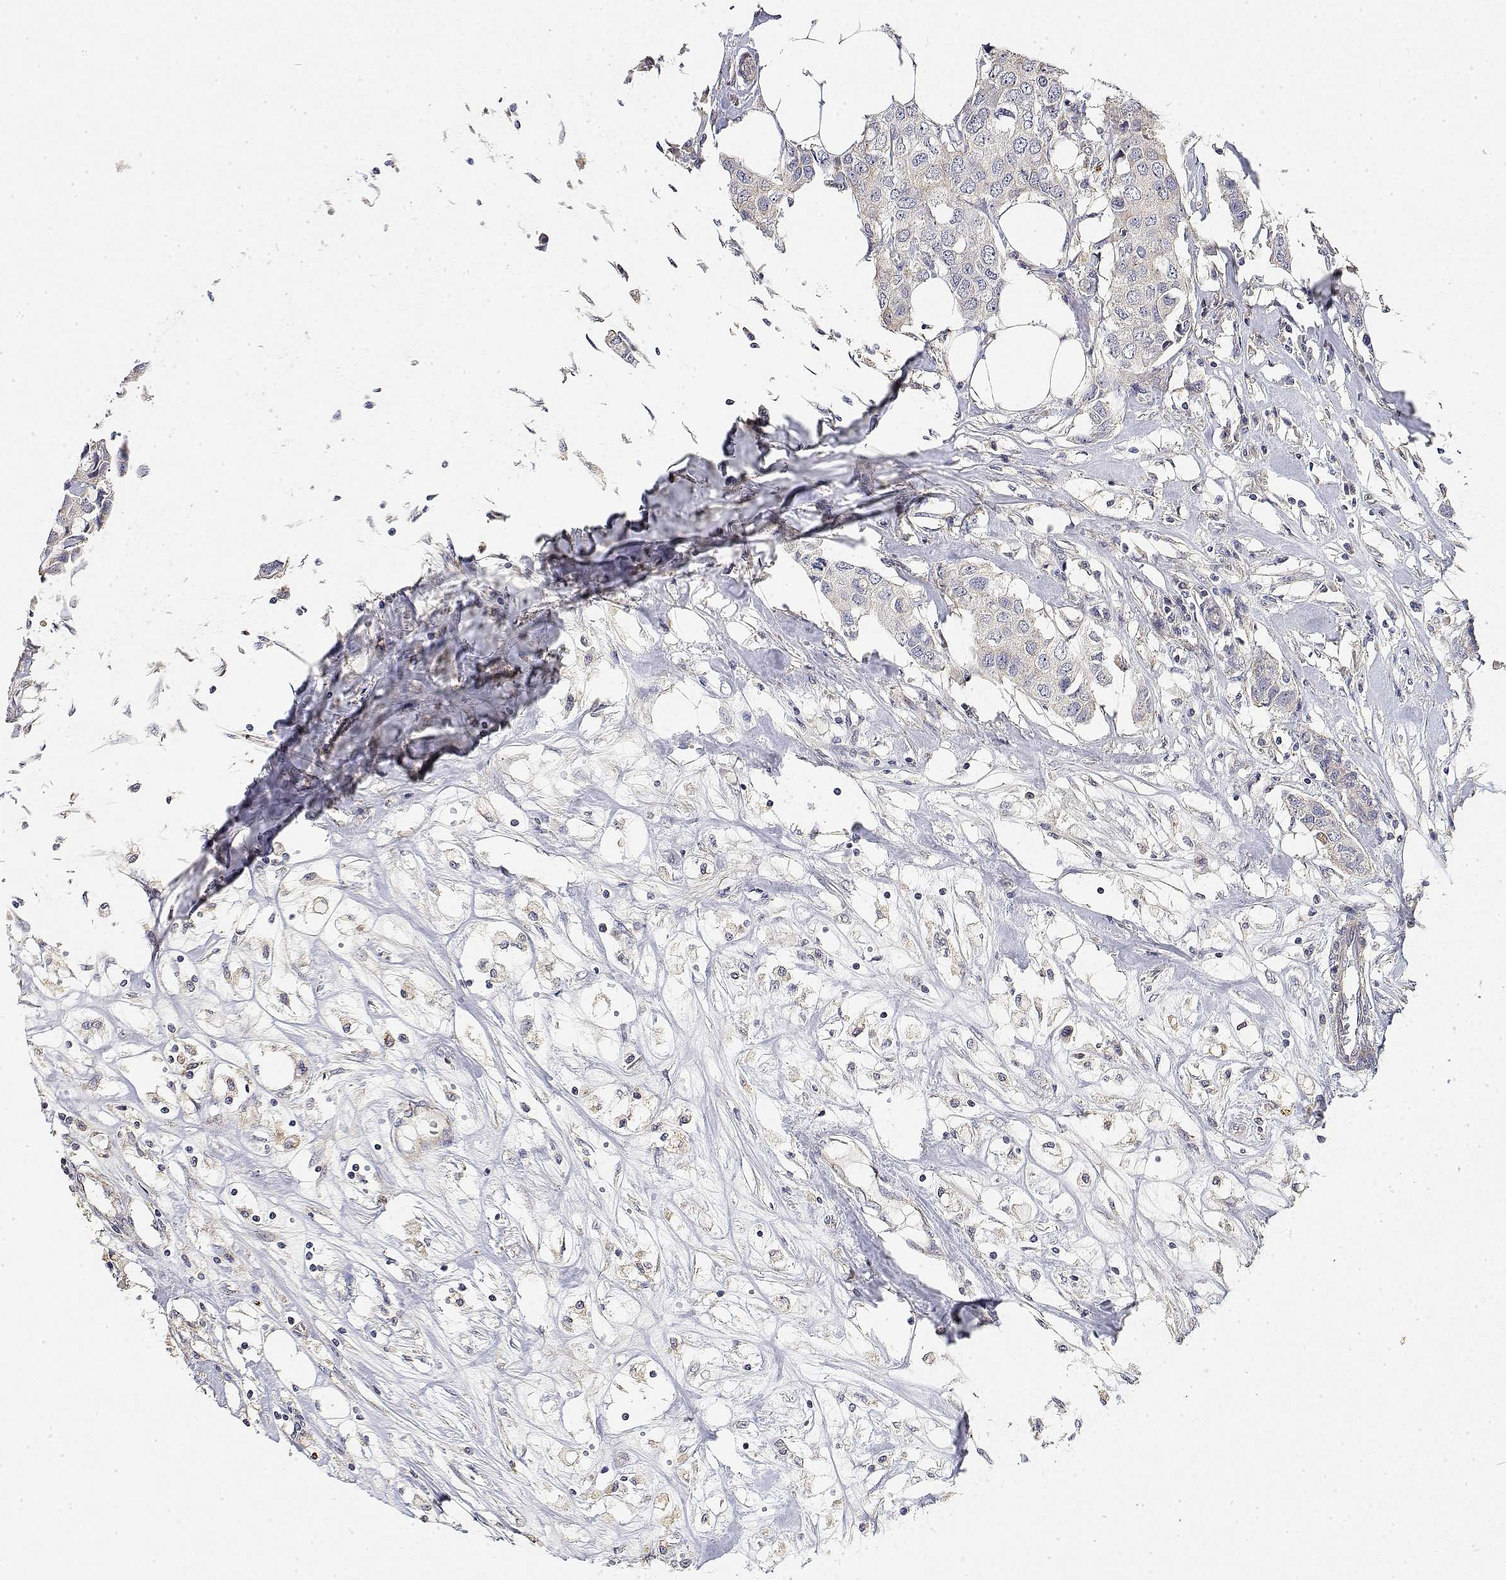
{"staining": {"intensity": "negative", "quantity": "none", "location": "none"}, "tissue": "breast cancer", "cell_type": "Tumor cells", "image_type": "cancer", "snomed": [{"axis": "morphology", "description": "Duct carcinoma"}, {"axis": "topography", "description": "Breast"}], "caption": "A high-resolution image shows IHC staining of breast cancer (intraductal carcinoma), which displays no significant staining in tumor cells.", "gene": "LONRF3", "patient": {"sex": "female", "age": 80}}